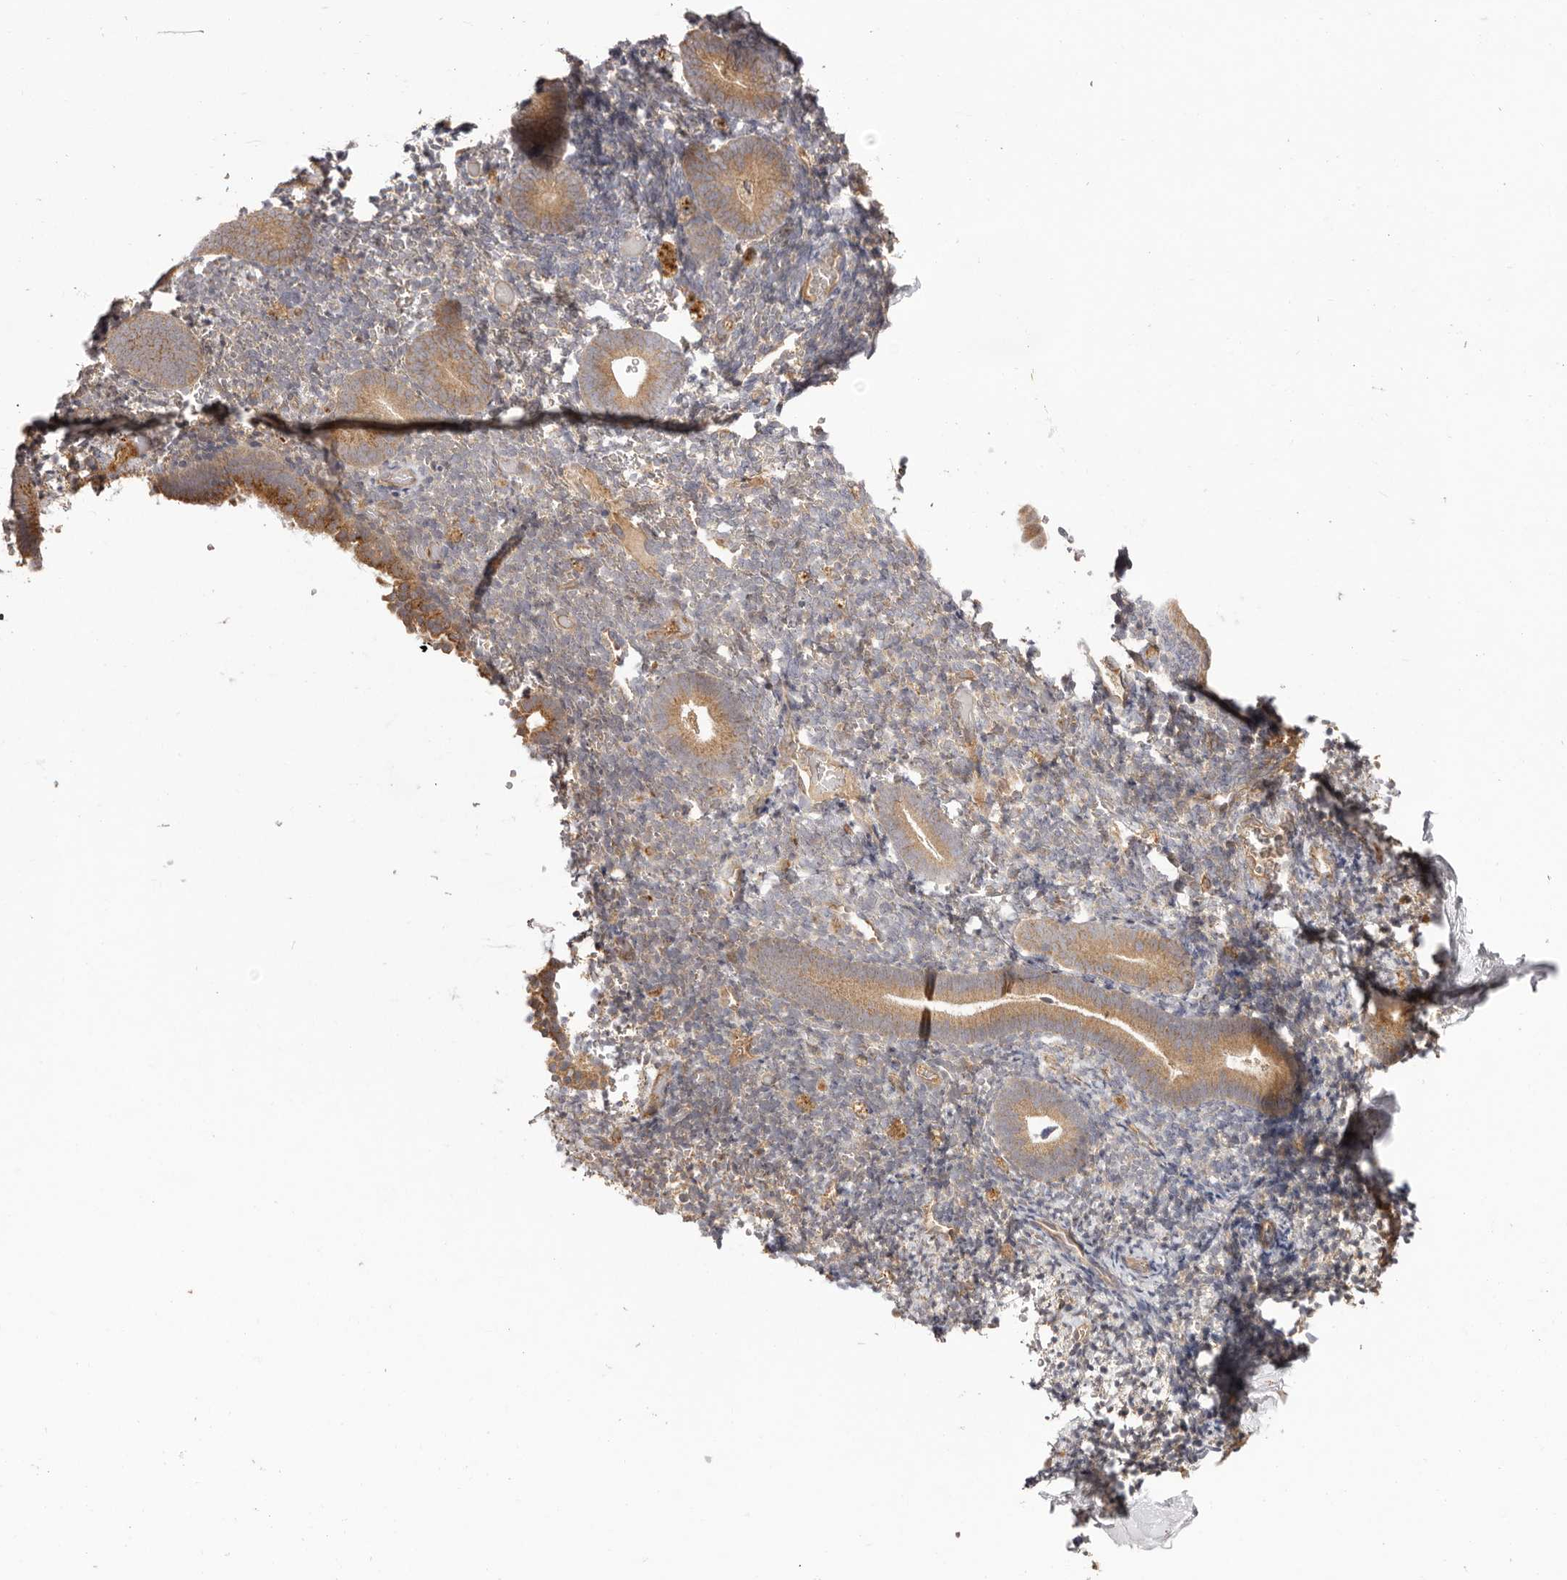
{"staining": {"intensity": "weak", "quantity": "25%-75%", "location": "cytoplasmic/membranous"}, "tissue": "endometrium", "cell_type": "Cells in endometrial stroma", "image_type": "normal", "snomed": [{"axis": "morphology", "description": "Normal tissue, NOS"}, {"axis": "topography", "description": "Endometrium"}], "caption": "Brown immunohistochemical staining in unremarkable endometrium displays weak cytoplasmic/membranous positivity in approximately 25%-75% of cells in endometrial stroma.", "gene": "UBR2", "patient": {"sex": "female", "age": 51}}